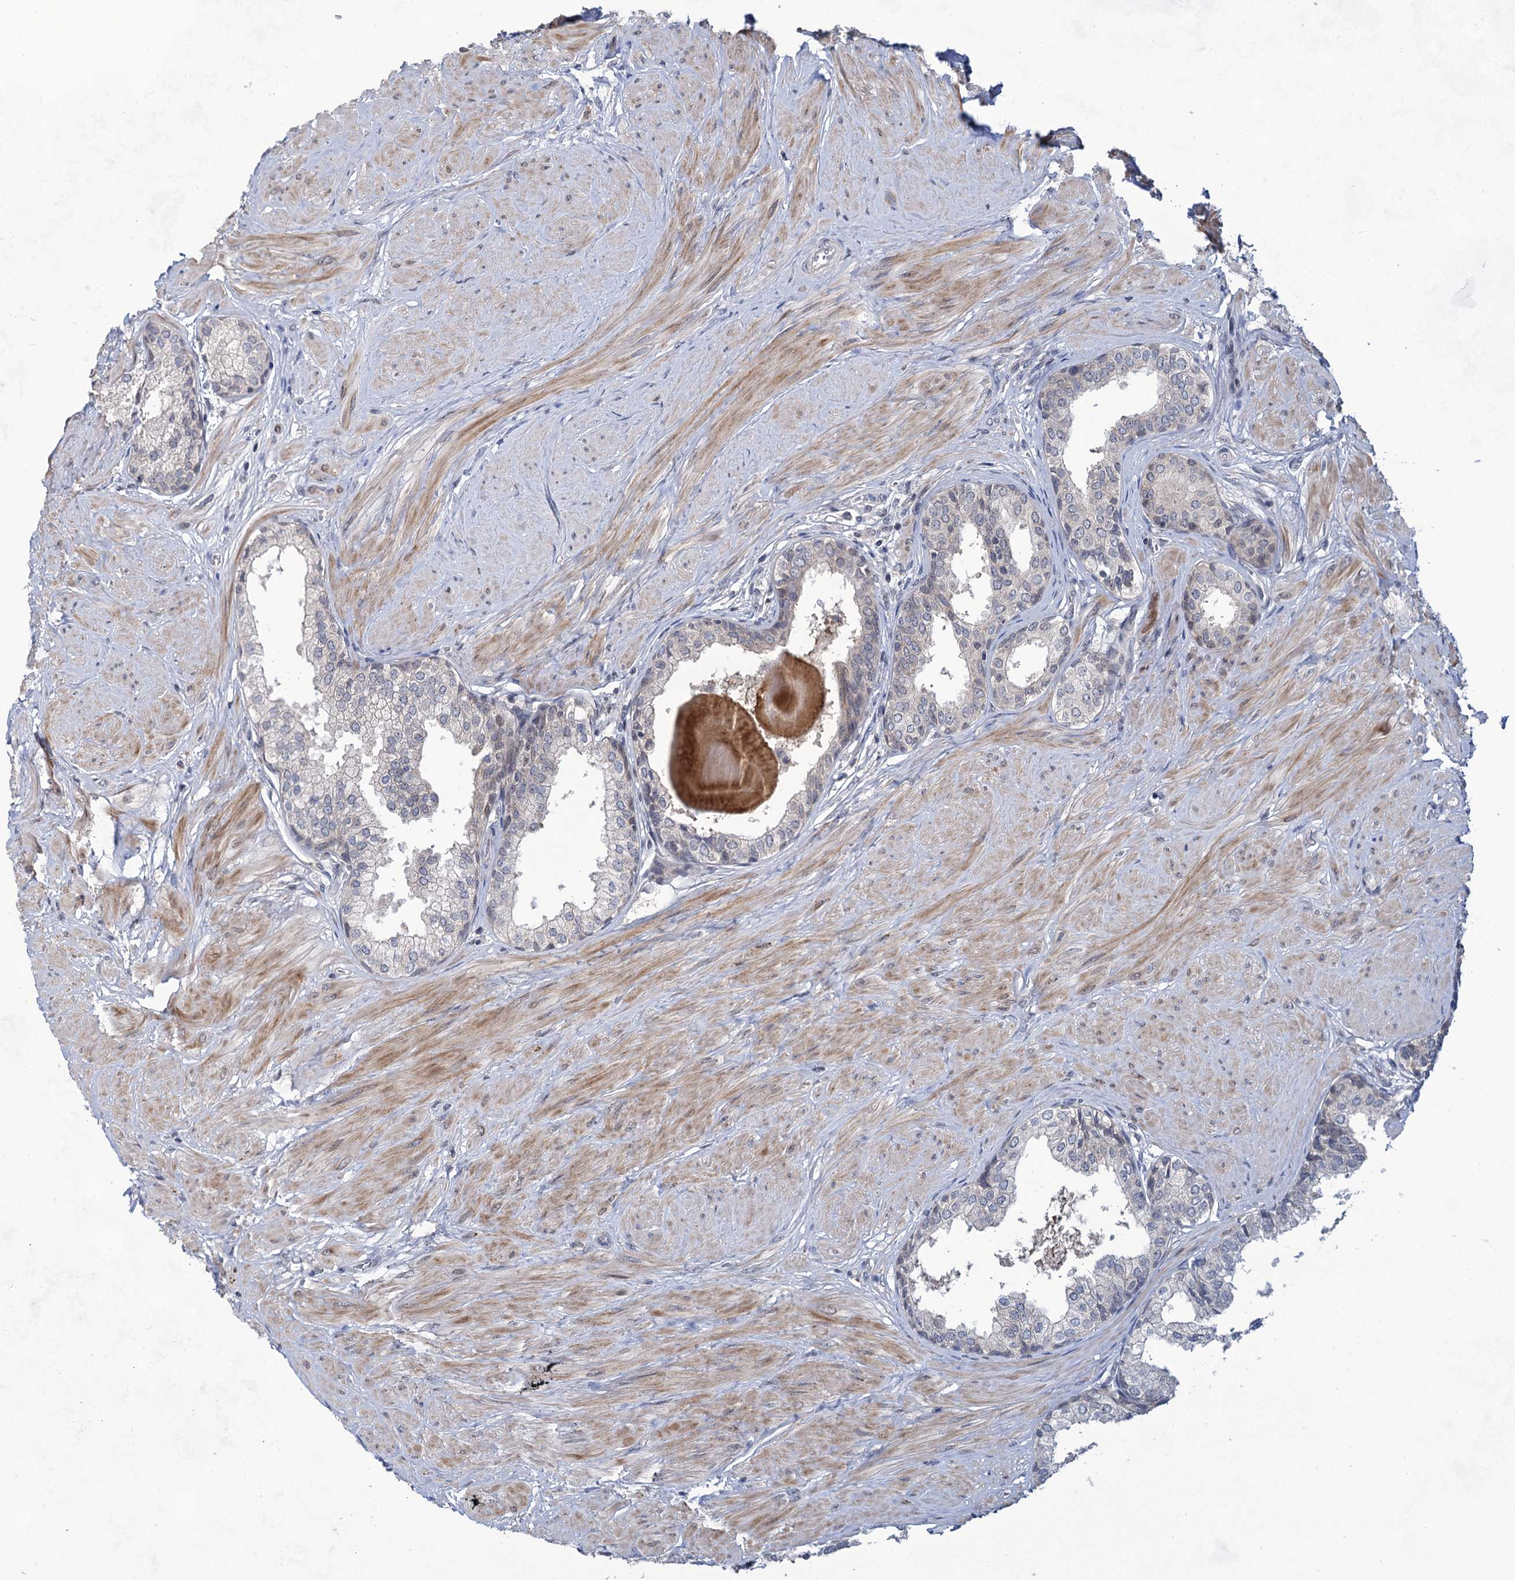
{"staining": {"intensity": "moderate", "quantity": "<25%", "location": "cytoplasmic/membranous"}, "tissue": "prostate", "cell_type": "Glandular cells", "image_type": "normal", "snomed": [{"axis": "morphology", "description": "Normal tissue, NOS"}, {"axis": "topography", "description": "Prostate"}], "caption": "Prostate stained with DAB IHC reveals low levels of moderate cytoplasmic/membranous expression in approximately <25% of glandular cells. Nuclei are stained in blue.", "gene": "TTC17", "patient": {"sex": "male", "age": 48}}